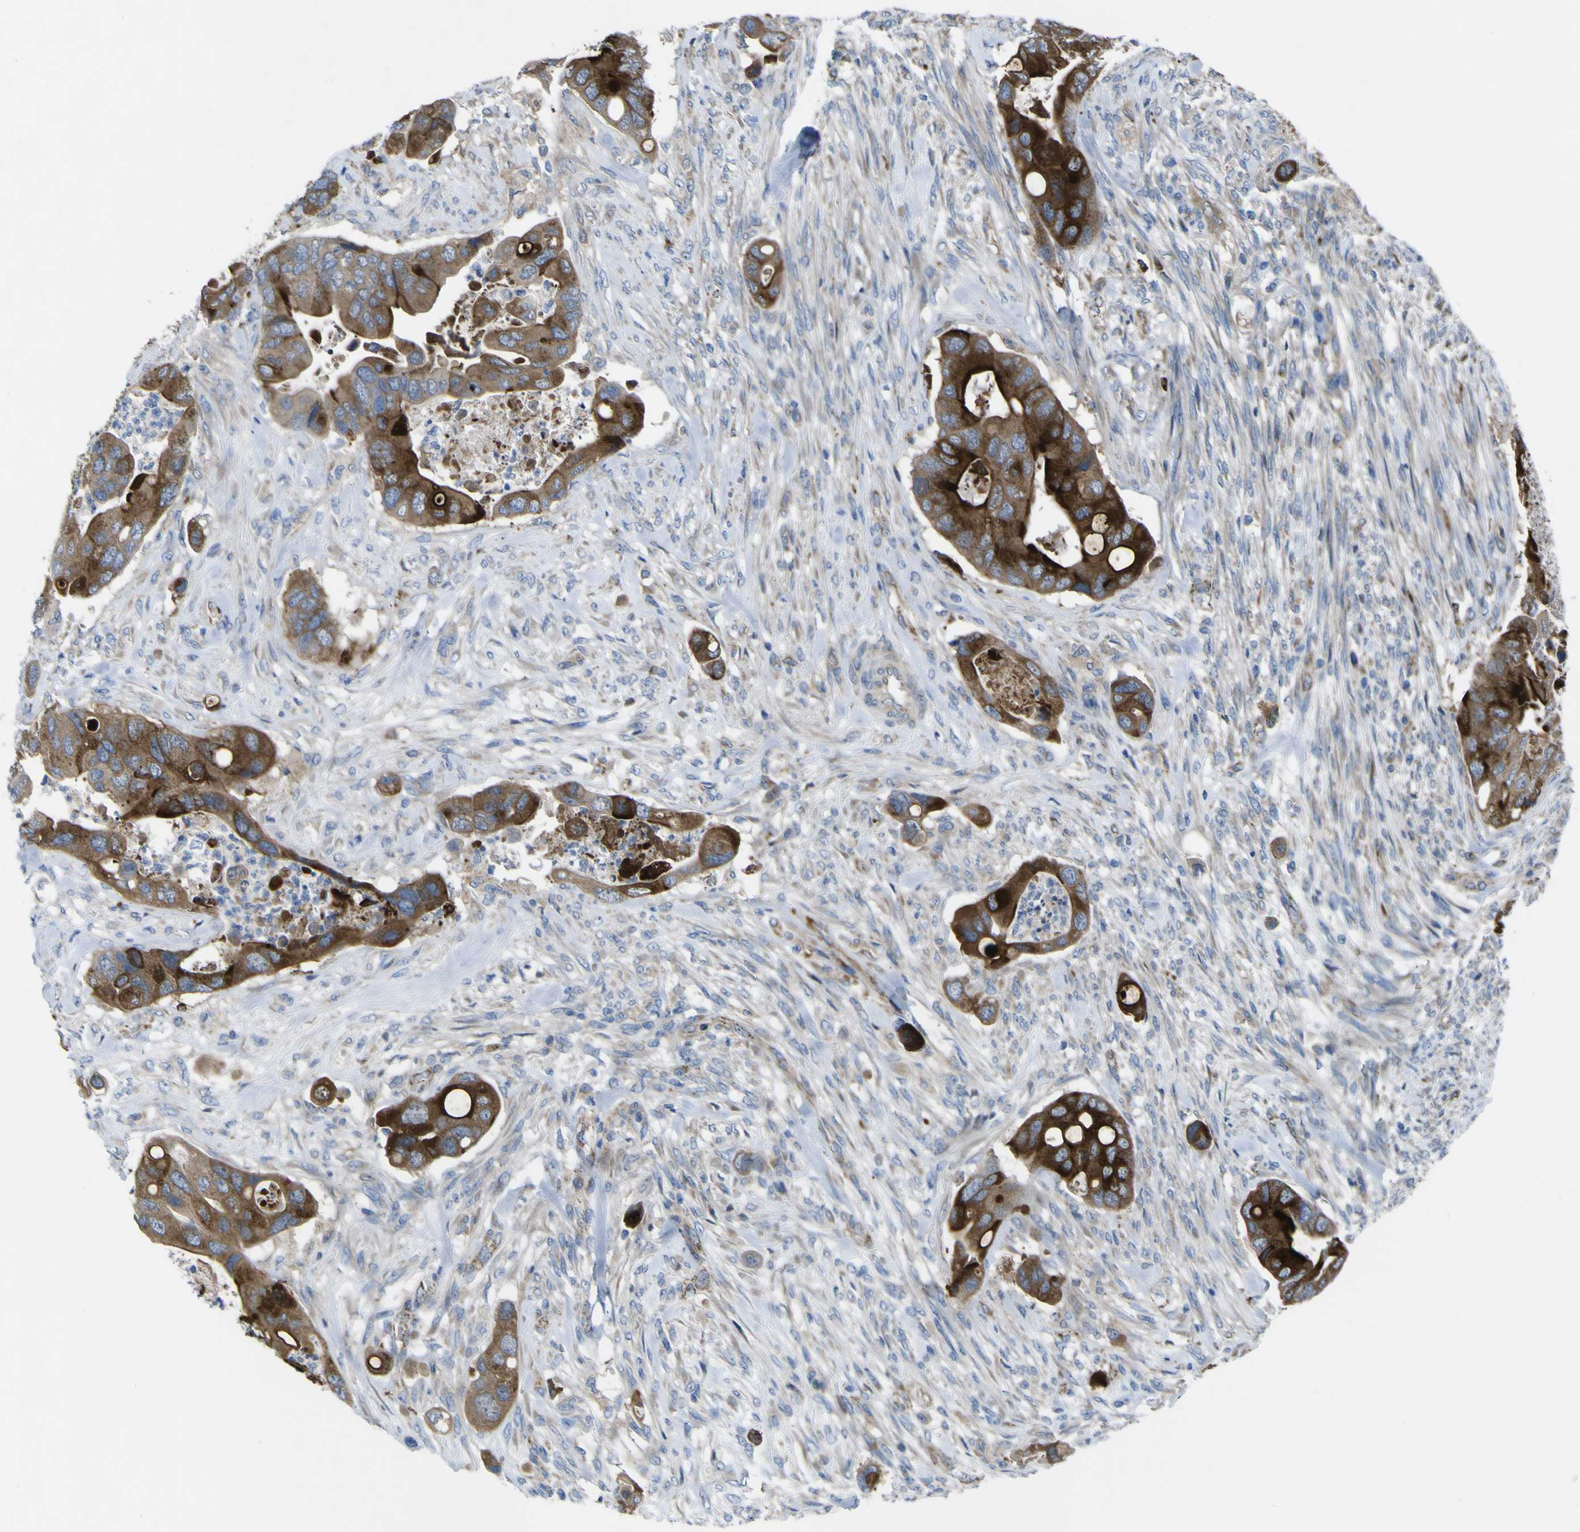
{"staining": {"intensity": "strong", "quantity": ">75%", "location": "cytoplasmic/membranous"}, "tissue": "colorectal cancer", "cell_type": "Tumor cells", "image_type": "cancer", "snomed": [{"axis": "morphology", "description": "Adenocarcinoma, NOS"}, {"axis": "topography", "description": "Rectum"}], "caption": "Tumor cells show high levels of strong cytoplasmic/membranous staining in about >75% of cells in human colorectal cancer.", "gene": "CST3", "patient": {"sex": "female", "age": 57}}